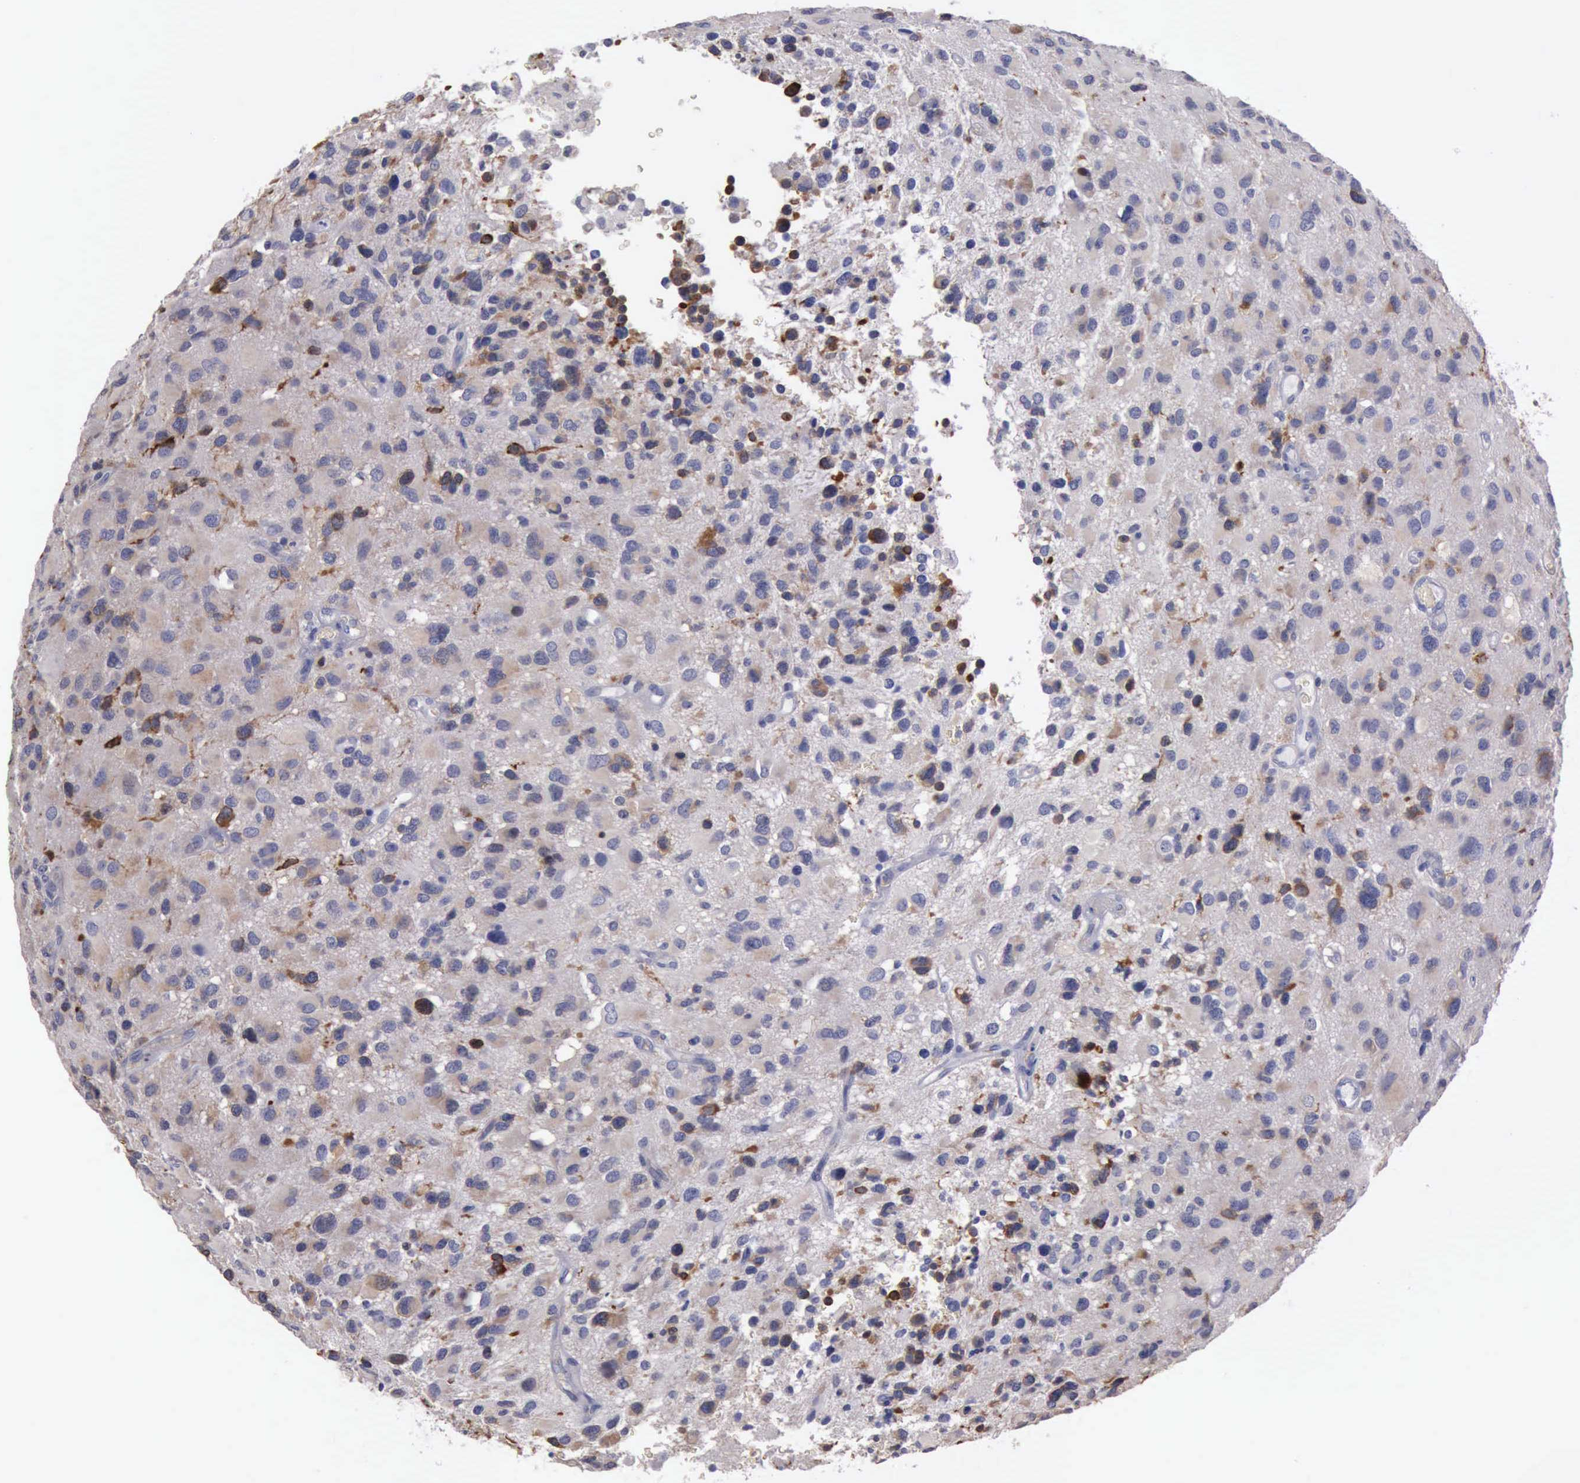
{"staining": {"intensity": "weak", "quantity": "25%-75%", "location": "cytoplasmic/membranous"}, "tissue": "glioma", "cell_type": "Tumor cells", "image_type": "cancer", "snomed": [{"axis": "morphology", "description": "Glioma, malignant, High grade"}, {"axis": "topography", "description": "Brain"}], "caption": "Immunohistochemical staining of malignant glioma (high-grade) shows low levels of weak cytoplasmic/membranous positivity in approximately 25%-75% of tumor cells. (DAB (3,3'-diaminobenzidine) IHC with brightfield microscopy, high magnification).", "gene": "CEP128", "patient": {"sex": "male", "age": 69}}